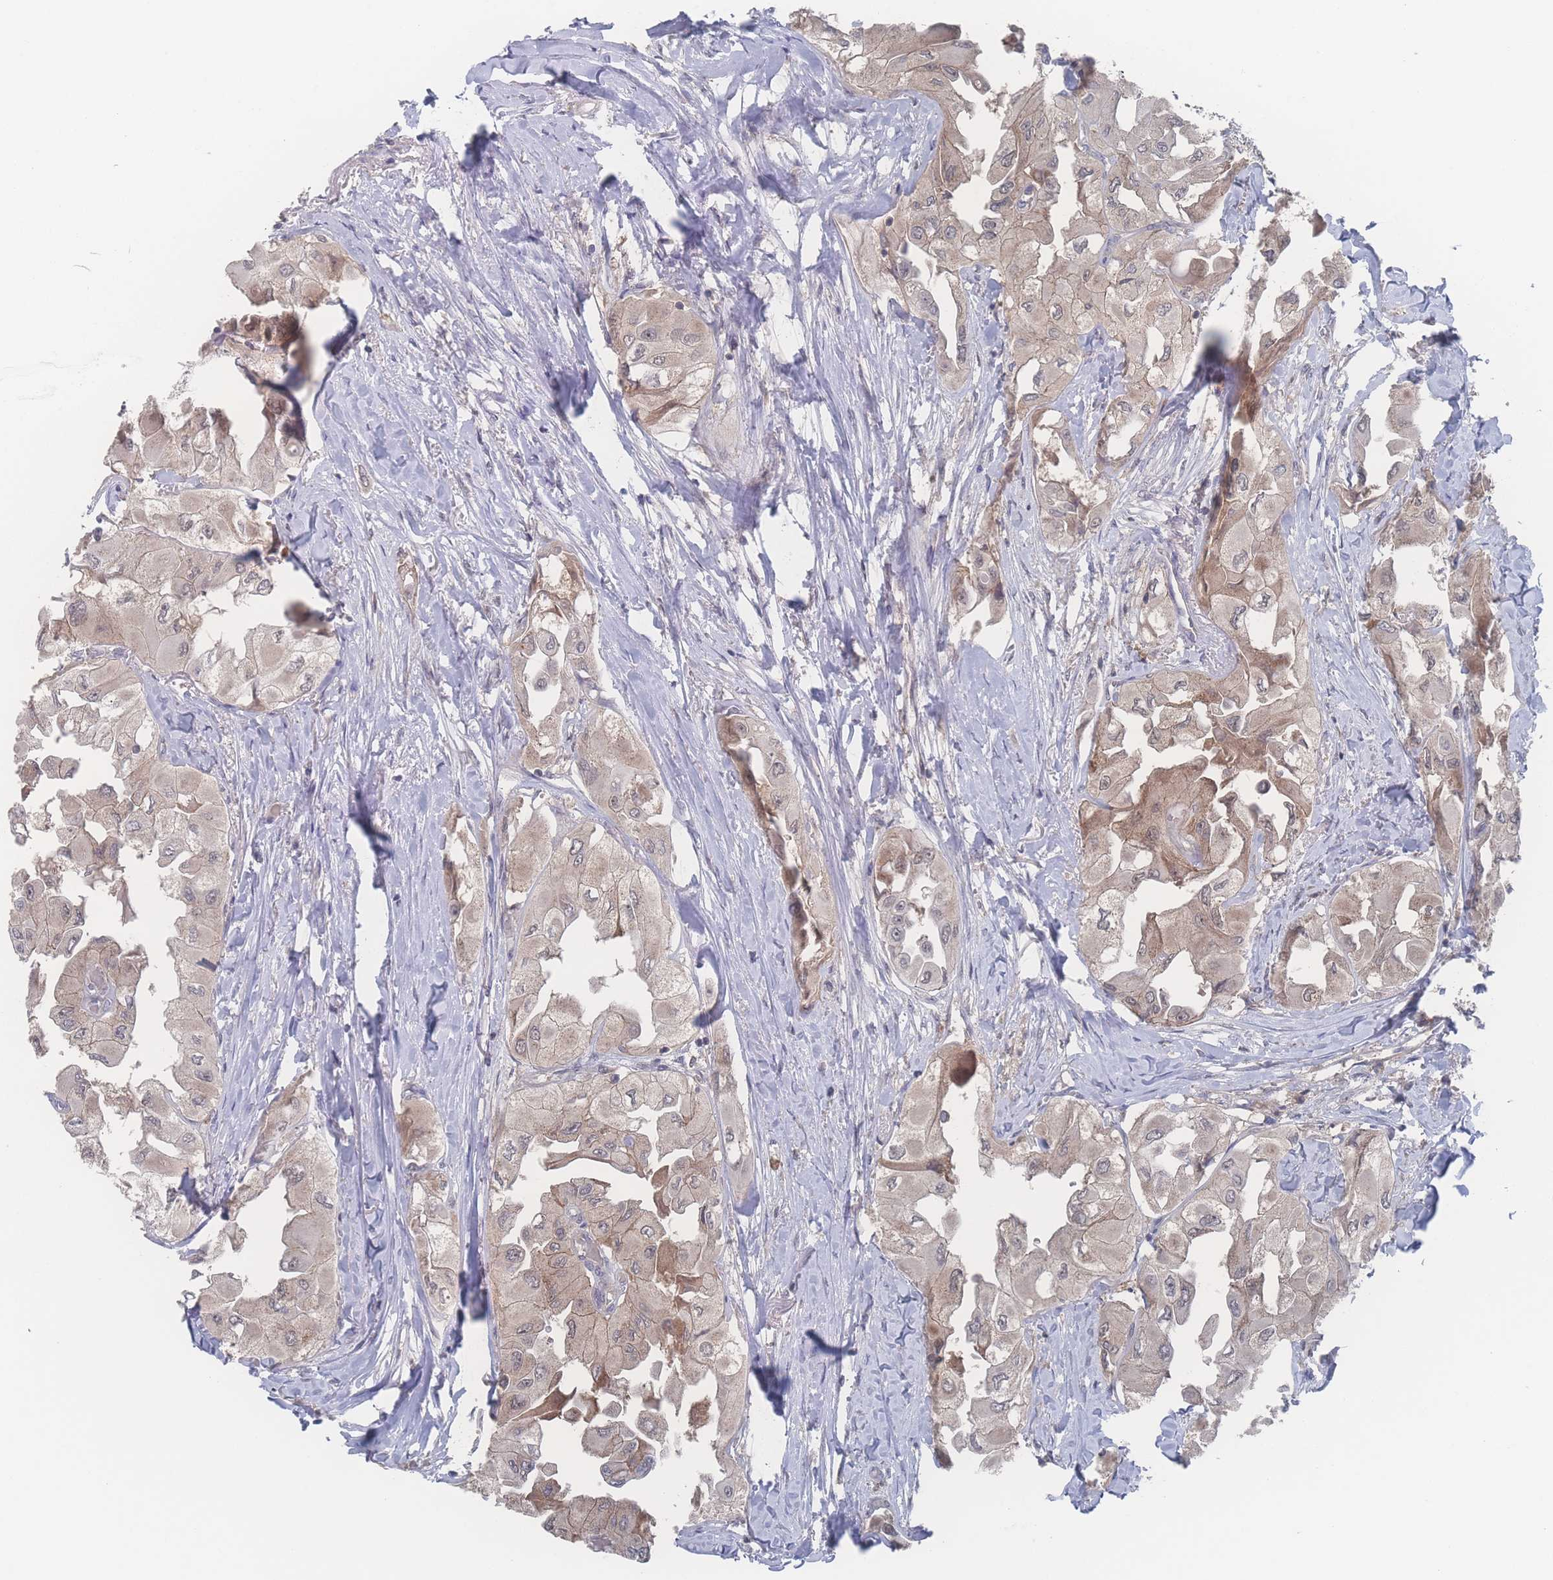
{"staining": {"intensity": "weak", "quantity": ">75%", "location": "cytoplasmic/membranous,nuclear"}, "tissue": "thyroid cancer", "cell_type": "Tumor cells", "image_type": "cancer", "snomed": [{"axis": "morphology", "description": "Normal tissue, NOS"}, {"axis": "morphology", "description": "Papillary adenocarcinoma, NOS"}, {"axis": "topography", "description": "Thyroid gland"}], "caption": "Protein expression by IHC reveals weak cytoplasmic/membranous and nuclear expression in about >75% of tumor cells in thyroid papillary adenocarcinoma. (DAB (3,3'-diaminobenzidine) = brown stain, brightfield microscopy at high magnification).", "gene": "NBEAL1", "patient": {"sex": "female", "age": 59}}